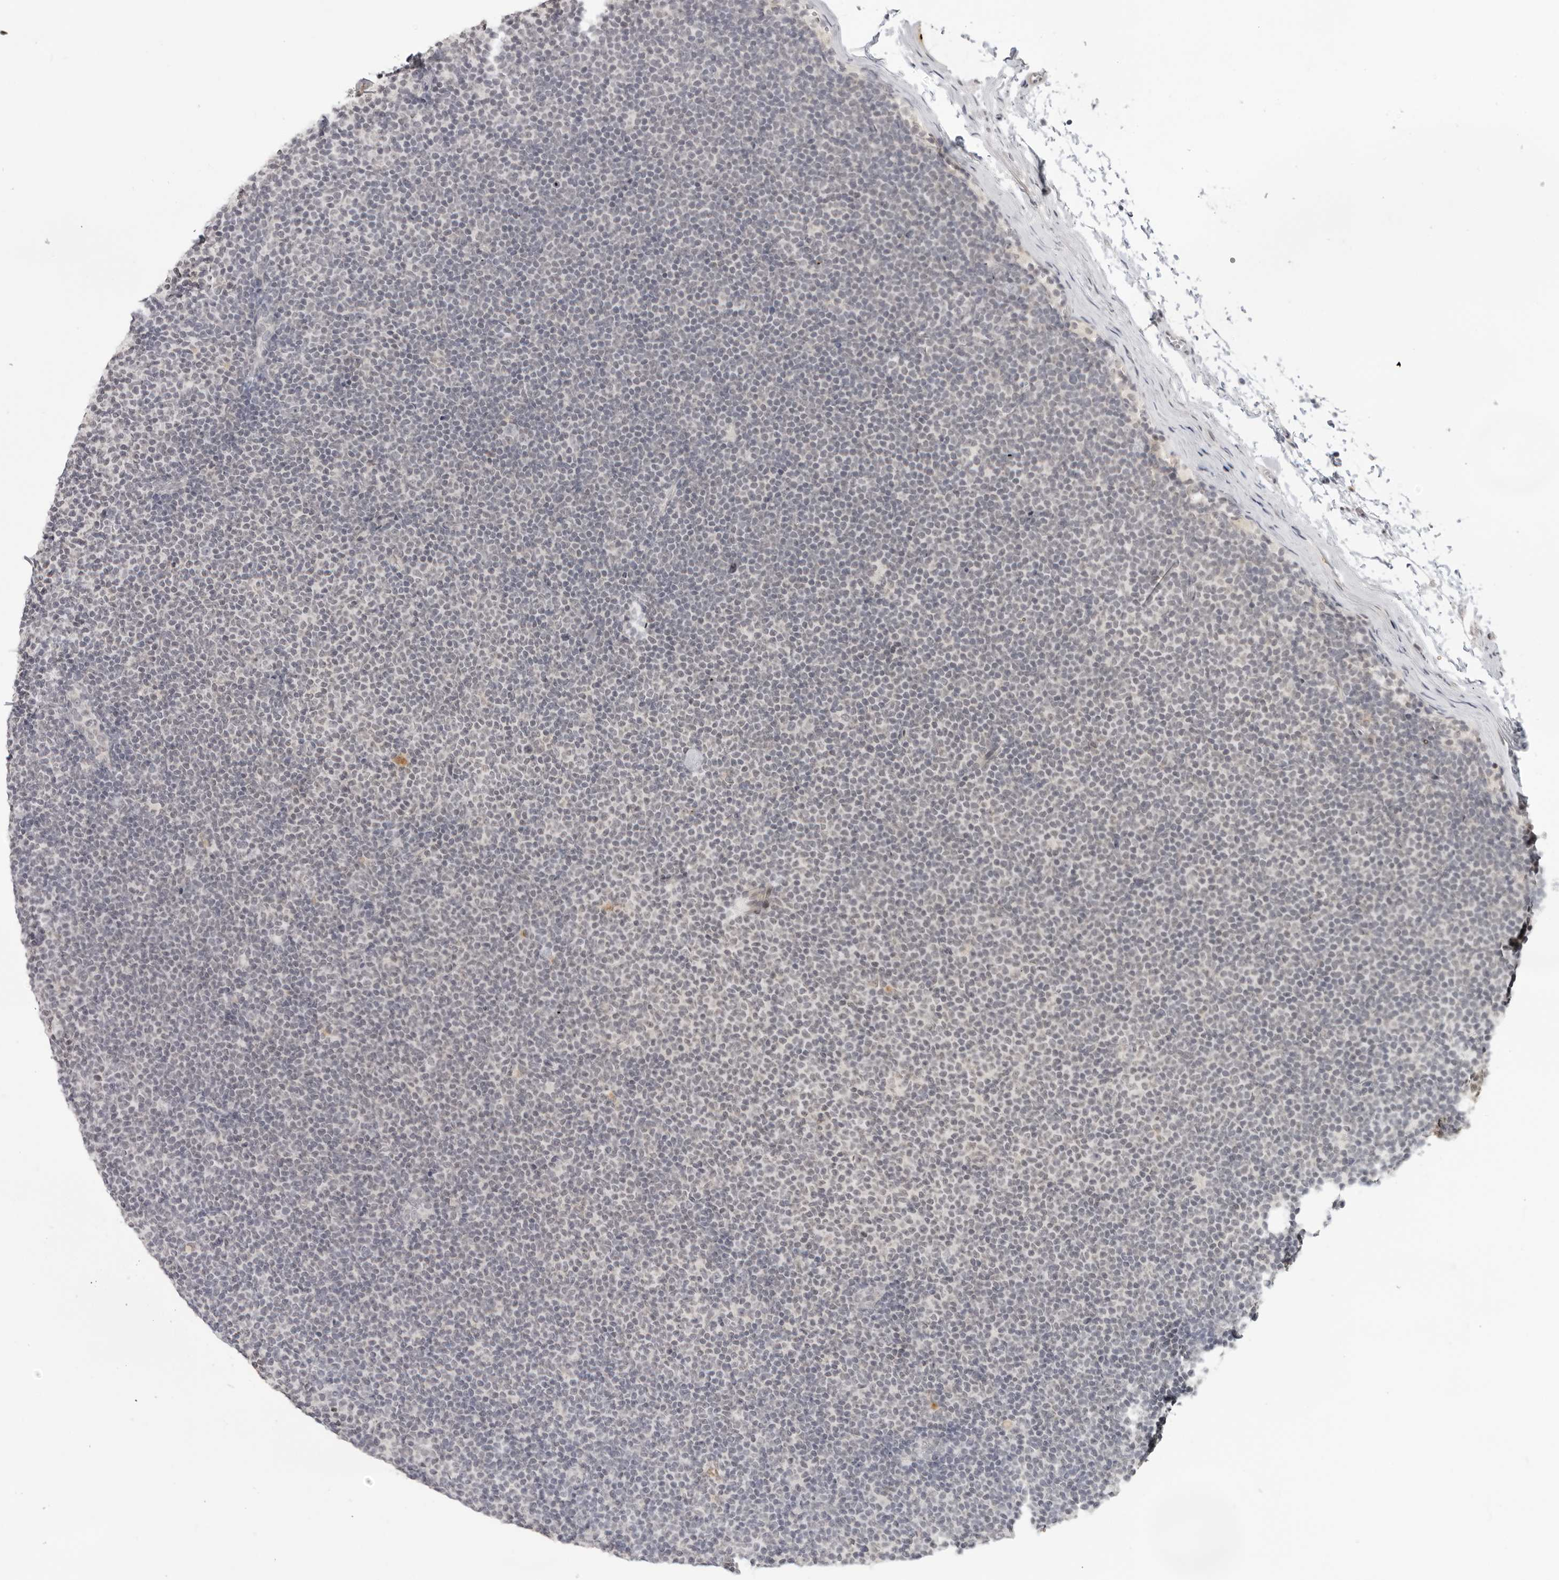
{"staining": {"intensity": "negative", "quantity": "none", "location": "none"}, "tissue": "lymphoma", "cell_type": "Tumor cells", "image_type": "cancer", "snomed": [{"axis": "morphology", "description": "Malignant lymphoma, non-Hodgkin's type, Low grade"}, {"axis": "topography", "description": "Lymph node"}], "caption": "Immunohistochemistry (IHC) photomicrograph of low-grade malignant lymphoma, non-Hodgkin's type stained for a protein (brown), which shows no expression in tumor cells.", "gene": "ACP6", "patient": {"sex": "female", "age": 53}}